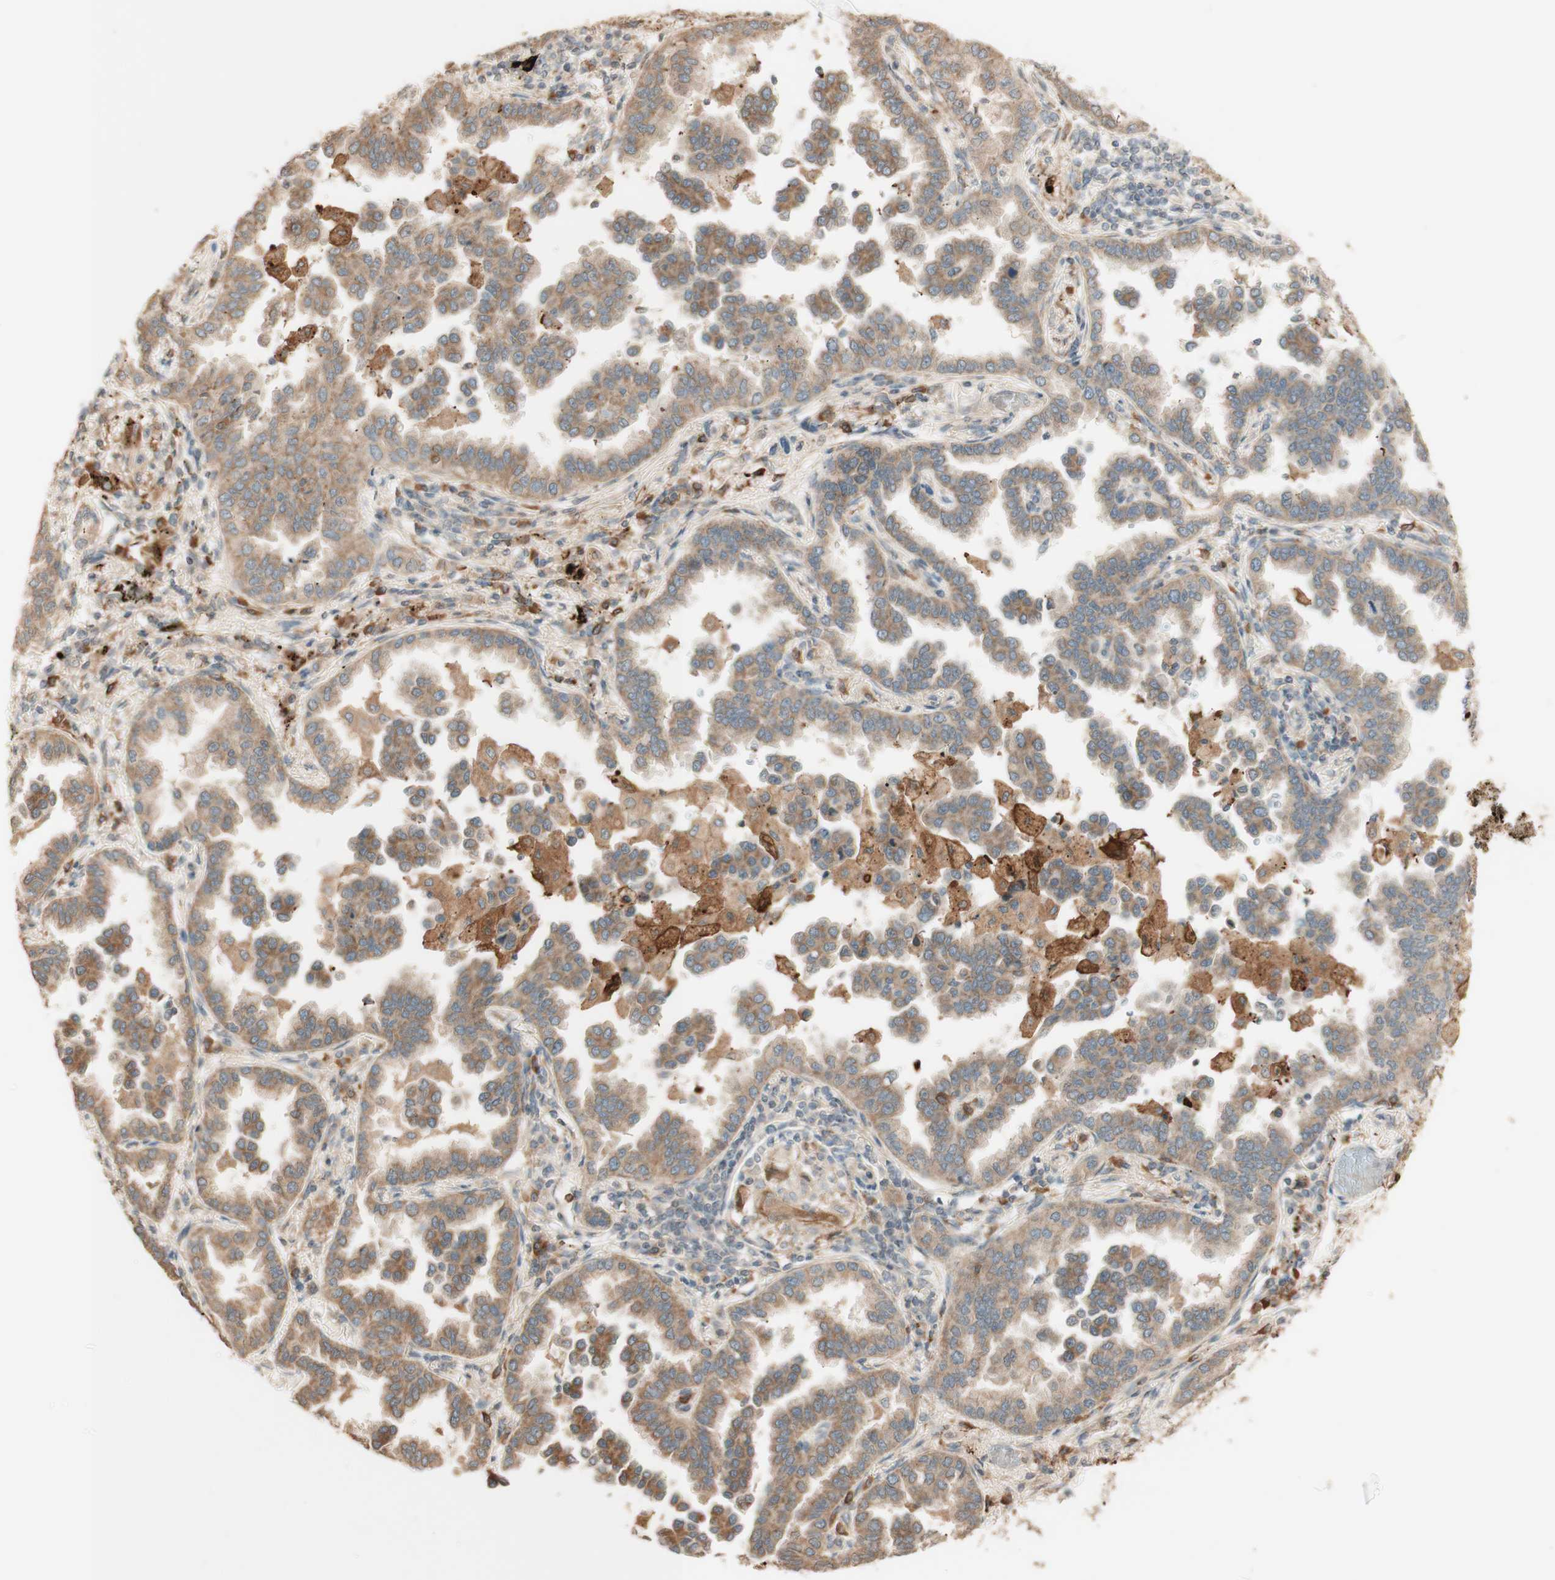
{"staining": {"intensity": "moderate", "quantity": ">75%", "location": "cytoplasmic/membranous"}, "tissue": "lung cancer", "cell_type": "Tumor cells", "image_type": "cancer", "snomed": [{"axis": "morphology", "description": "Normal tissue, NOS"}, {"axis": "morphology", "description": "Adenocarcinoma, NOS"}, {"axis": "topography", "description": "Lung"}], "caption": "Immunohistochemistry staining of lung adenocarcinoma, which reveals medium levels of moderate cytoplasmic/membranous expression in approximately >75% of tumor cells indicating moderate cytoplasmic/membranous protein positivity. The staining was performed using DAB (brown) for protein detection and nuclei were counterstained in hematoxylin (blue).", "gene": "CLCN2", "patient": {"sex": "male", "age": 59}}